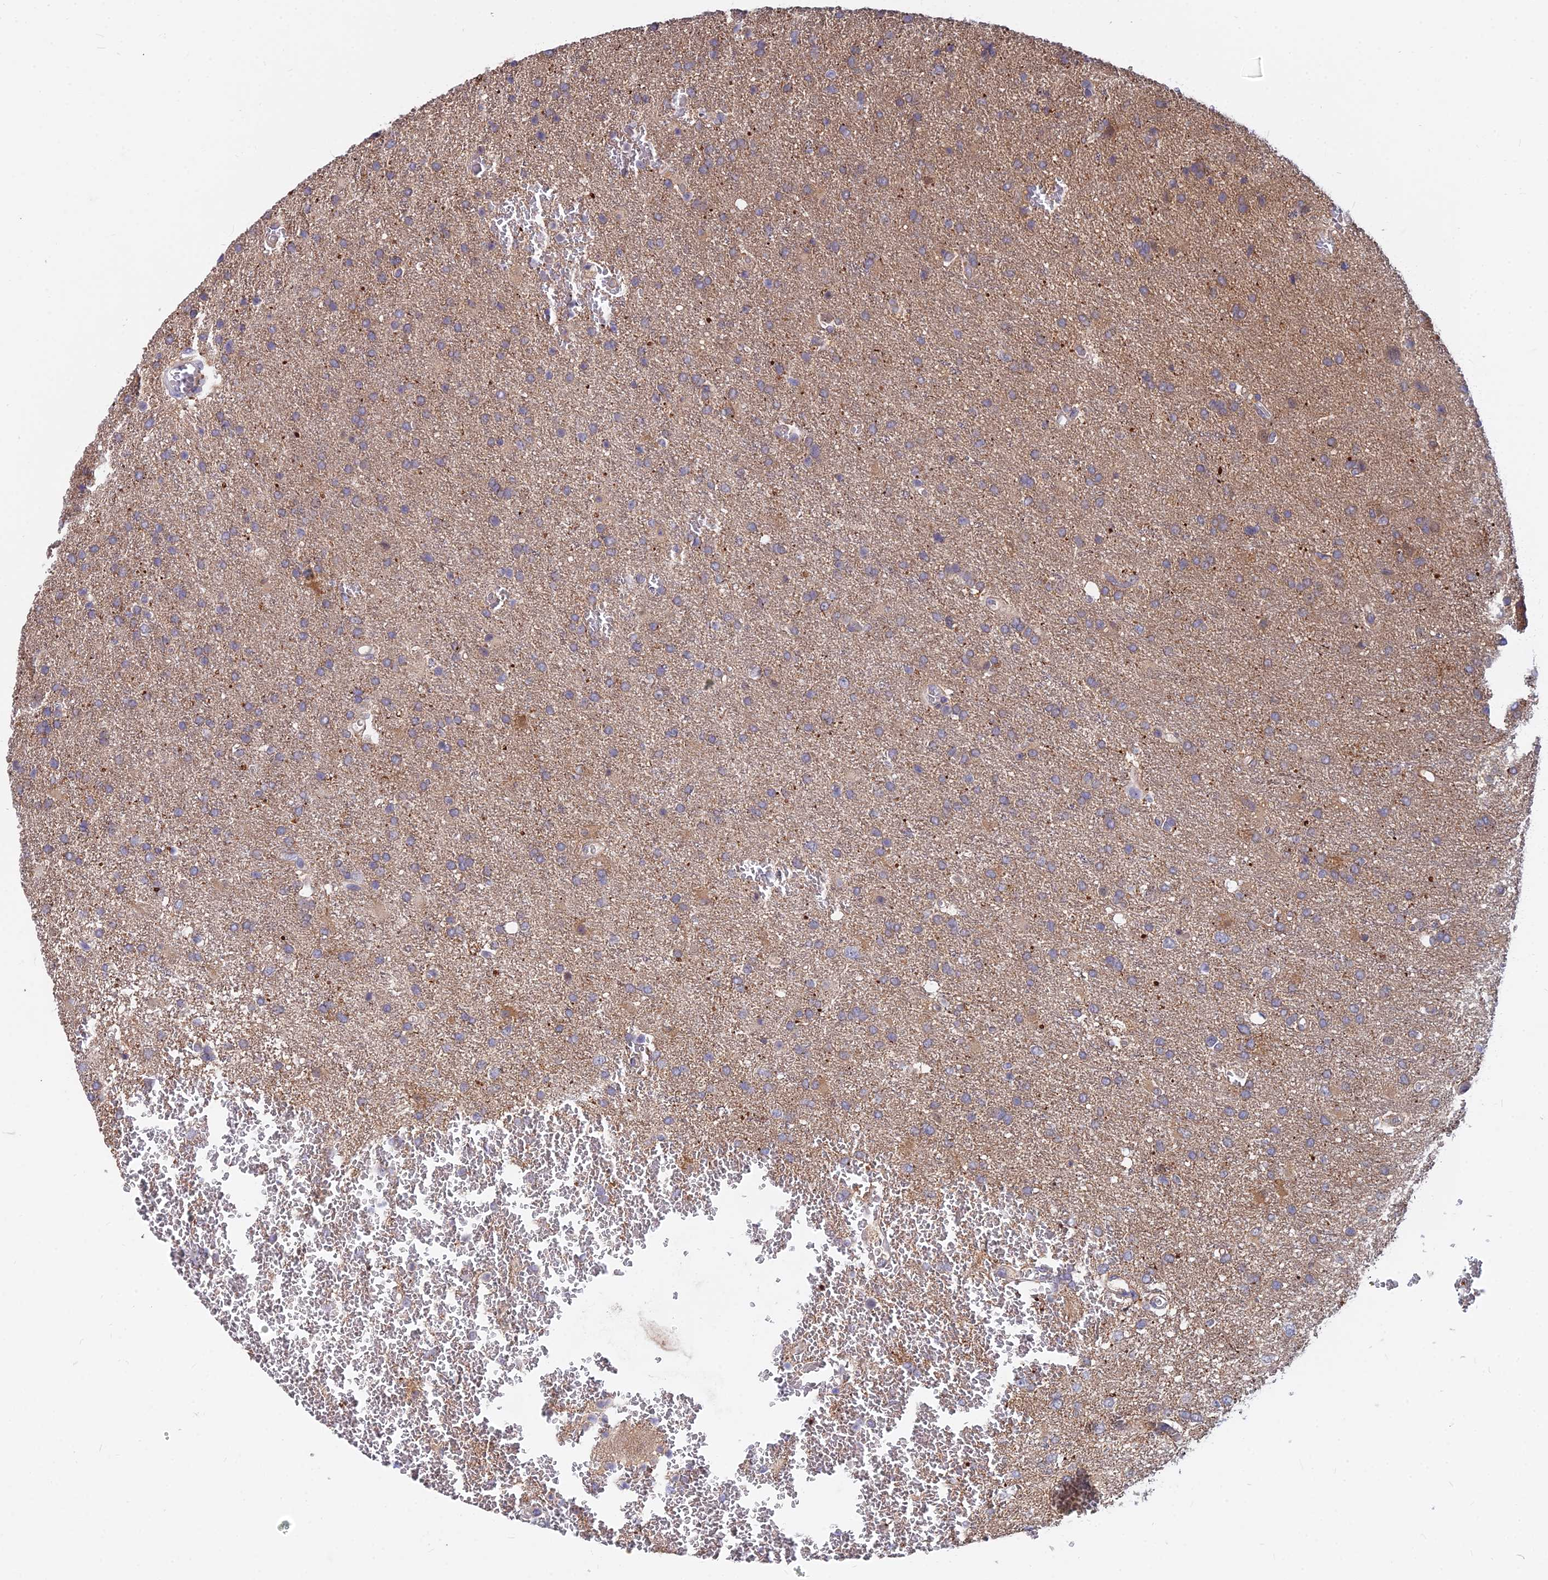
{"staining": {"intensity": "negative", "quantity": "none", "location": "none"}, "tissue": "glioma", "cell_type": "Tumor cells", "image_type": "cancer", "snomed": [{"axis": "morphology", "description": "Glioma, malignant, High grade"}, {"axis": "topography", "description": "Brain"}], "caption": "Histopathology image shows no protein staining in tumor cells of glioma tissue.", "gene": "B3GALT4", "patient": {"sex": "female", "age": 74}}